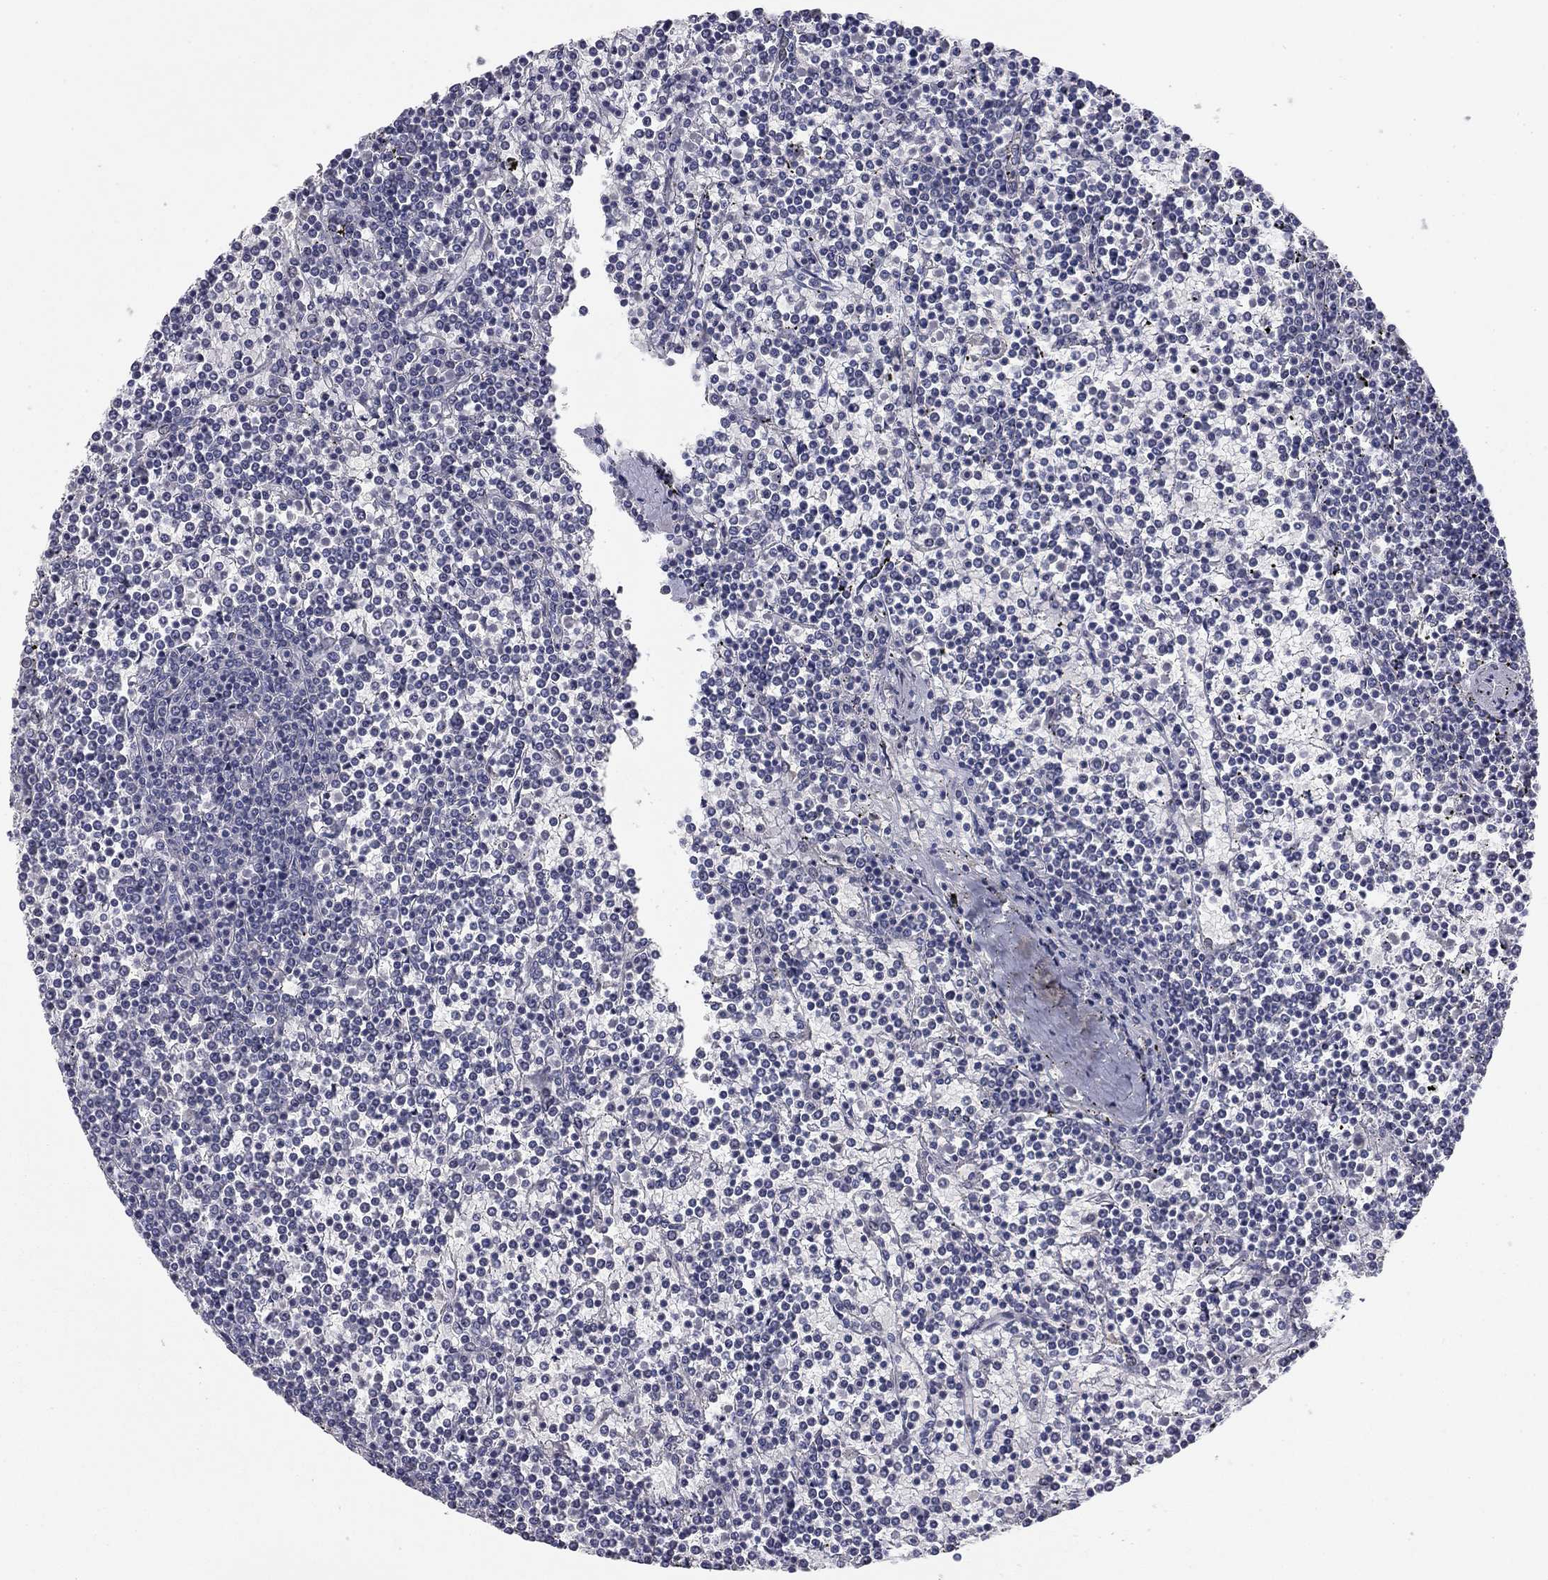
{"staining": {"intensity": "negative", "quantity": "none", "location": "none"}, "tissue": "lymphoma", "cell_type": "Tumor cells", "image_type": "cancer", "snomed": [{"axis": "morphology", "description": "Malignant lymphoma, non-Hodgkin's type, Low grade"}, {"axis": "topography", "description": "Spleen"}], "caption": "Tumor cells show no significant positivity in low-grade malignant lymphoma, non-Hodgkin's type. (Brightfield microscopy of DAB IHC at high magnification).", "gene": "SEPTIN3", "patient": {"sex": "female", "age": 19}}